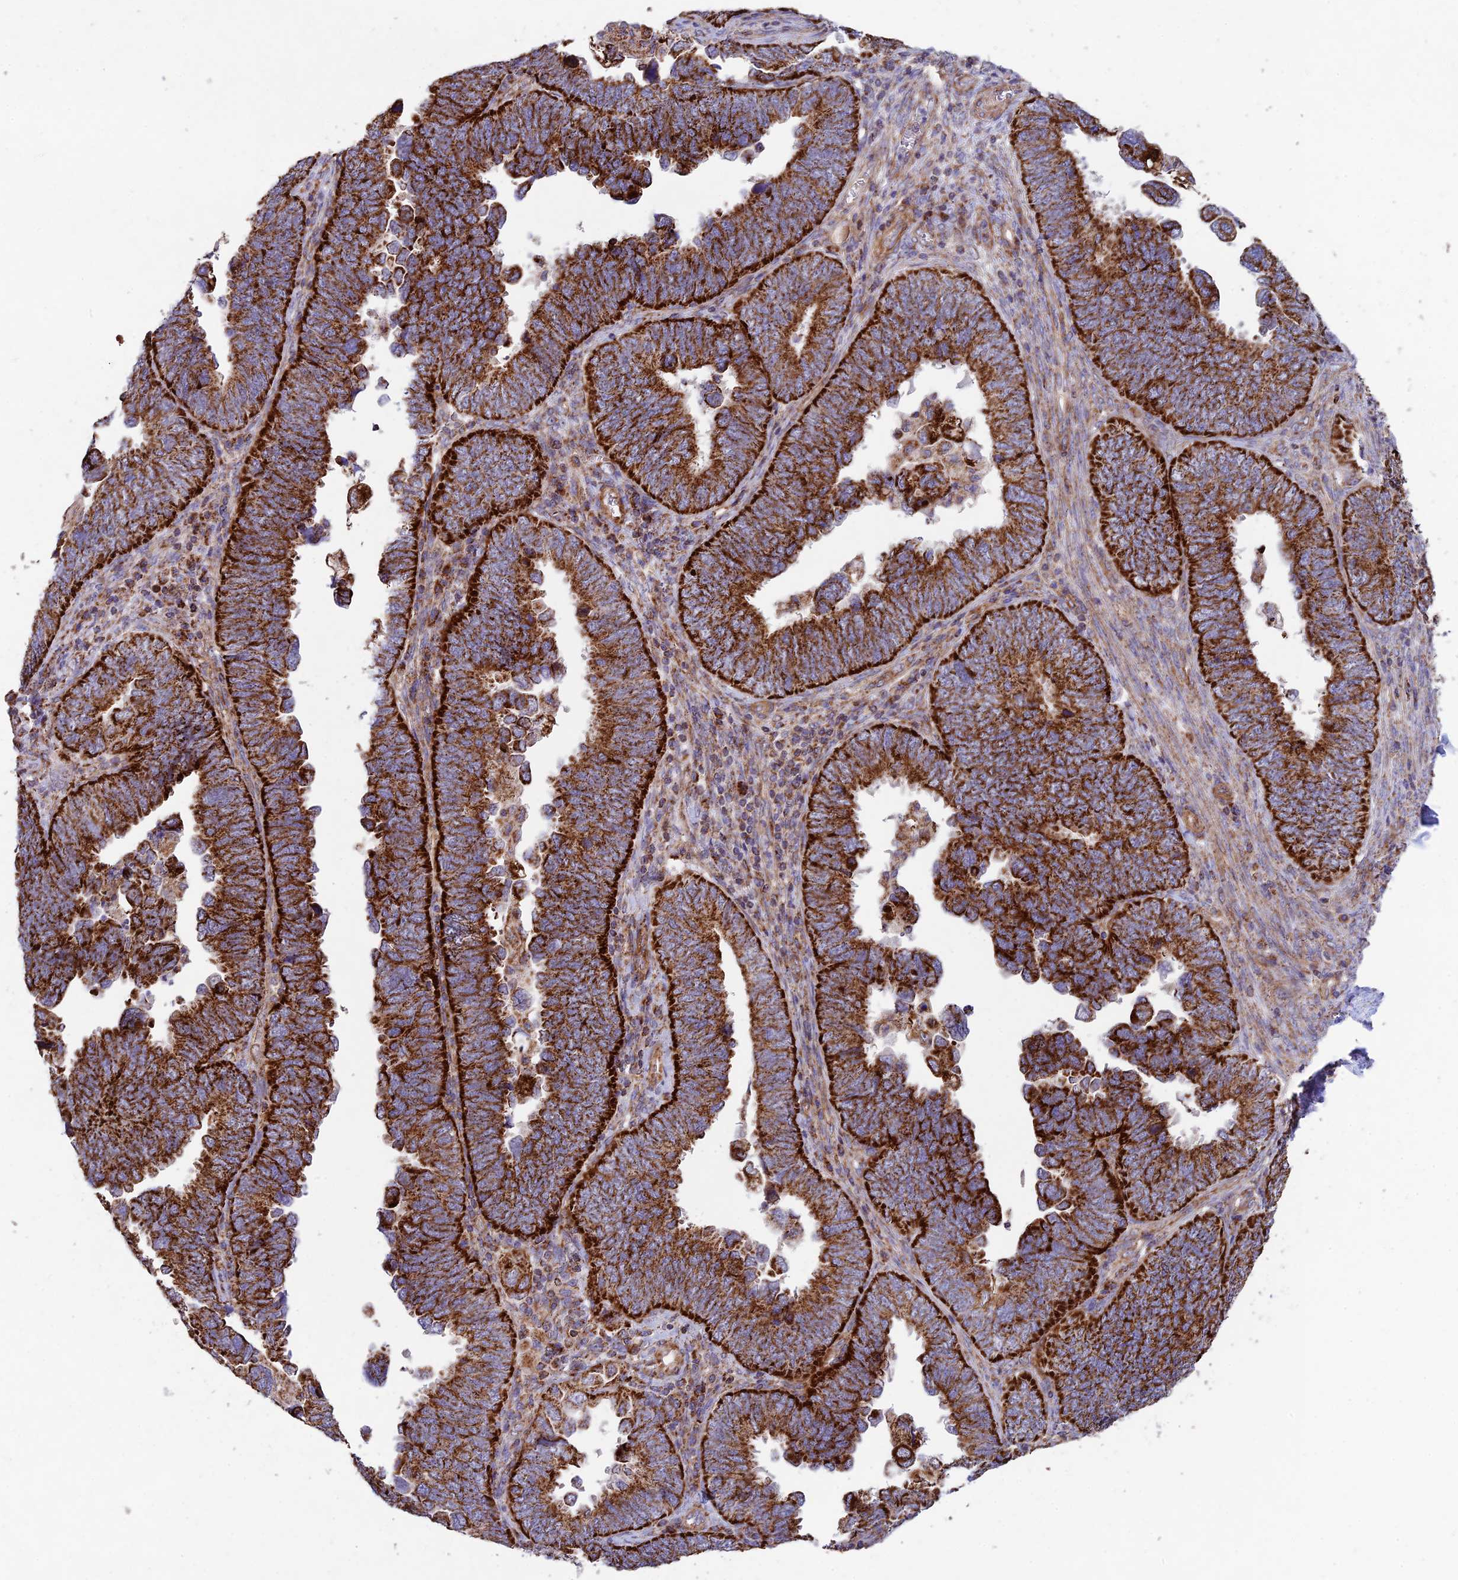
{"staining": {"intensity": "strong", "quantity": ">75%", "location": "cytoplasmic/membranous"}, "tissue": "endometrial cancer", "cell_type": "Tumor cells", "image_type": "cancer", "snomed": [{"axis": "morphology", "description": "Adenocarcinoma, NOS"}, {"axis": "topography", "description": "Endometrium"}], "caption": "Human endometrial cancer (adenocarcinoma) stained with a brown dye exhibits strong cytoplasmic/membranous positive positivity in approximately >75% of tumor cells.", "gene": "KHDC3L", "patient": {"sex": "female", "age": 79}}